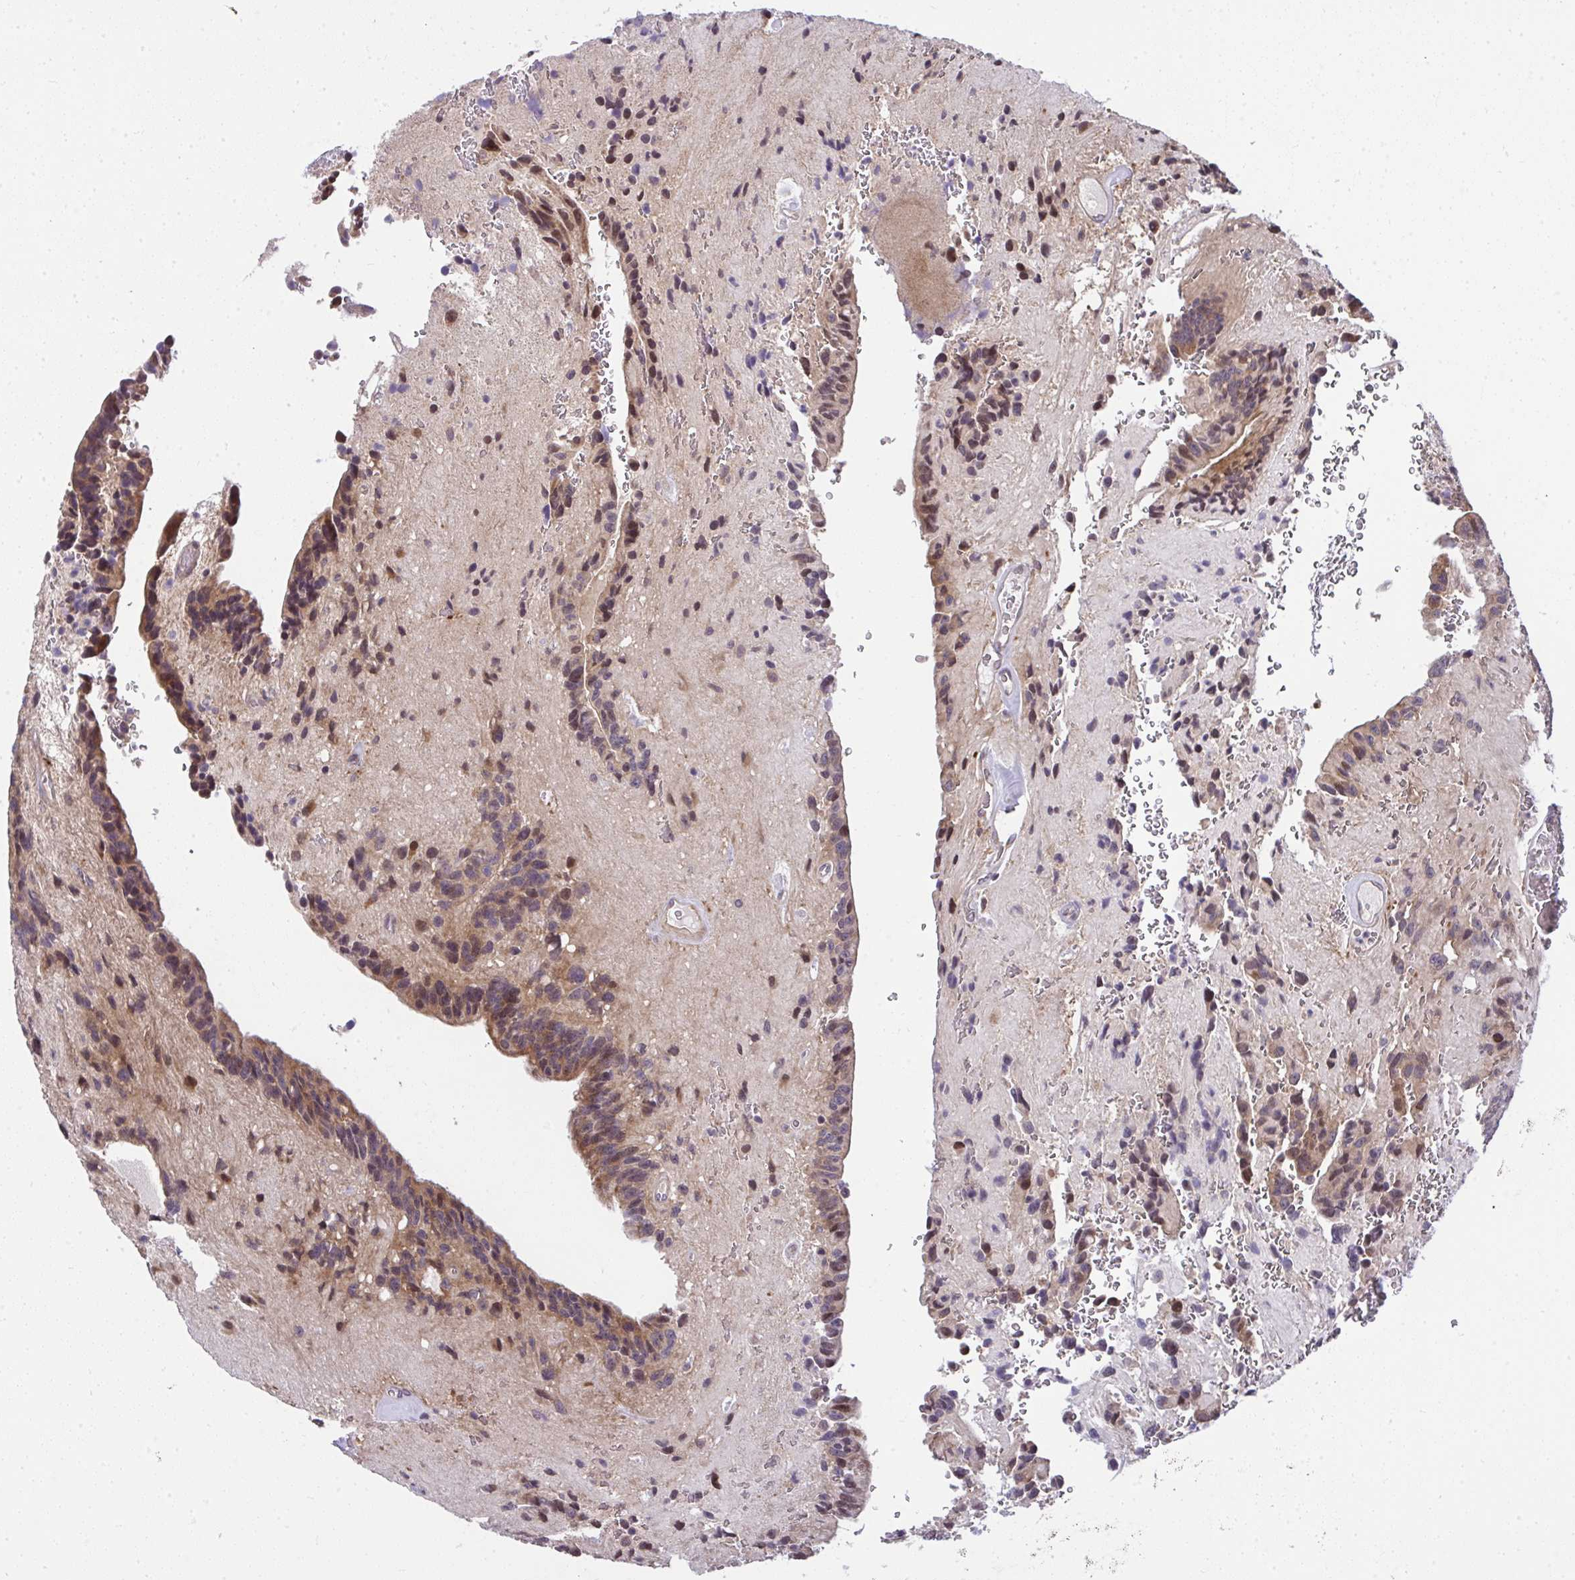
{"staining": {"intensity": "moderate", "quantity": ">75%", "location": "cytoplasmic/membranous,nuclear"}, "tissue": "glioma", "cell_type": "Tumor cells", "image_type": "cancer", "snomed": [{"axis": "morphology", "description": "Glioma, malignant, Low grade"}, {"axis": "topography", "description": "Brain"}], "caption": "Immunohistochemistry (IHC) of glioma displays medium levels of moderate cytoplasmic/membranous and nuclear expression in approximately >75% of tumor cells. Immunohistochemistry (IHC) stains the protein of interest in brown and the nuclei are stained blue.", "gene": "RDH14", "patient": {"sex": "male", "age": 31}}